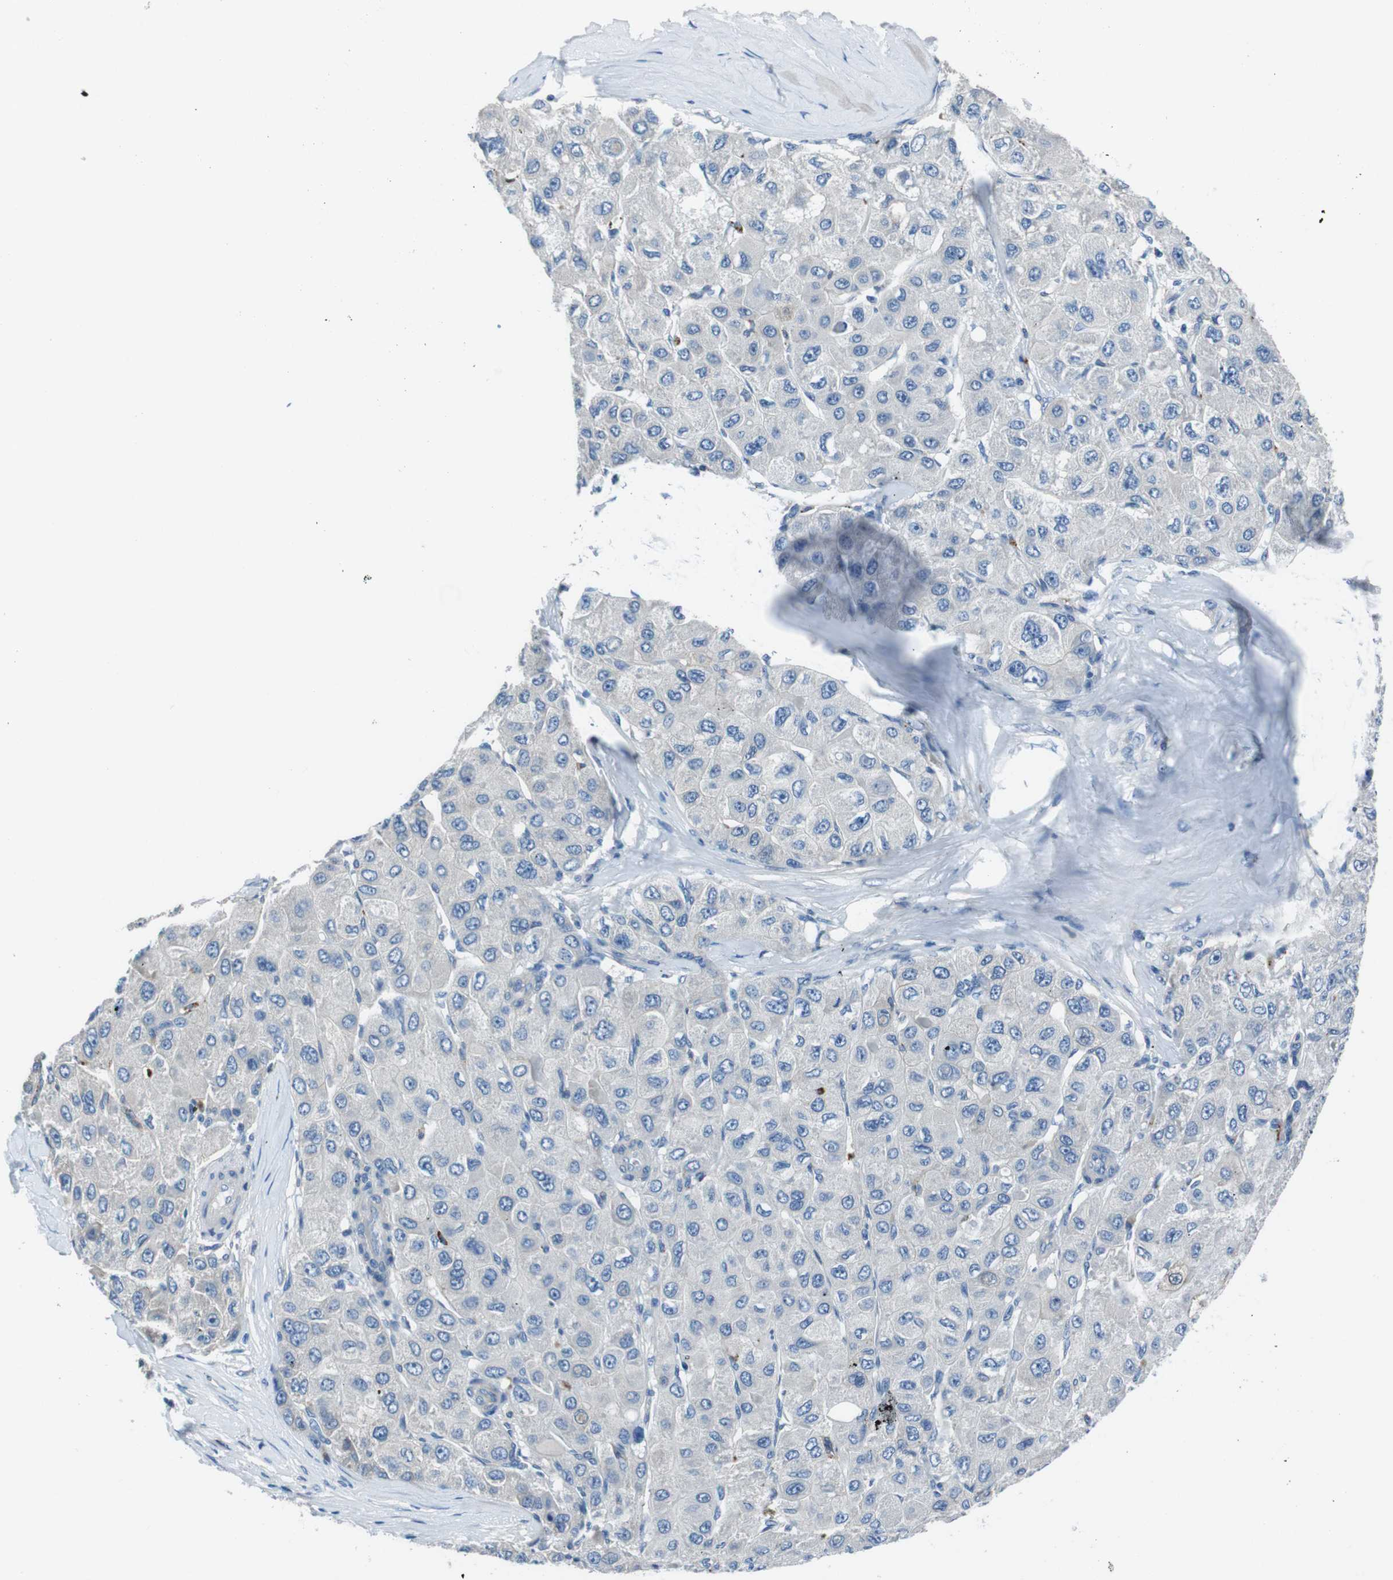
{"staining": {"intensity": "negative", "quantity": "none", "location": "none"}, "tissue": "liver cancer", "cell_type": "Tumor cells", "image_type": "cancer", "snomed": [{"axis": "morphology", "description": "Carcinoma, Hepatocellular, NOS"}, {"axis": "topography", "description": "Liver"}], "caption": "This photomicrograph is of liver cancer stained with immunohistochemistry to label a protein in brown with the nuclei are counter-stained blue. There is no staining in tumor cells.", "gene": "TULP3", "patient": {"sex": "male", "age": 80}}